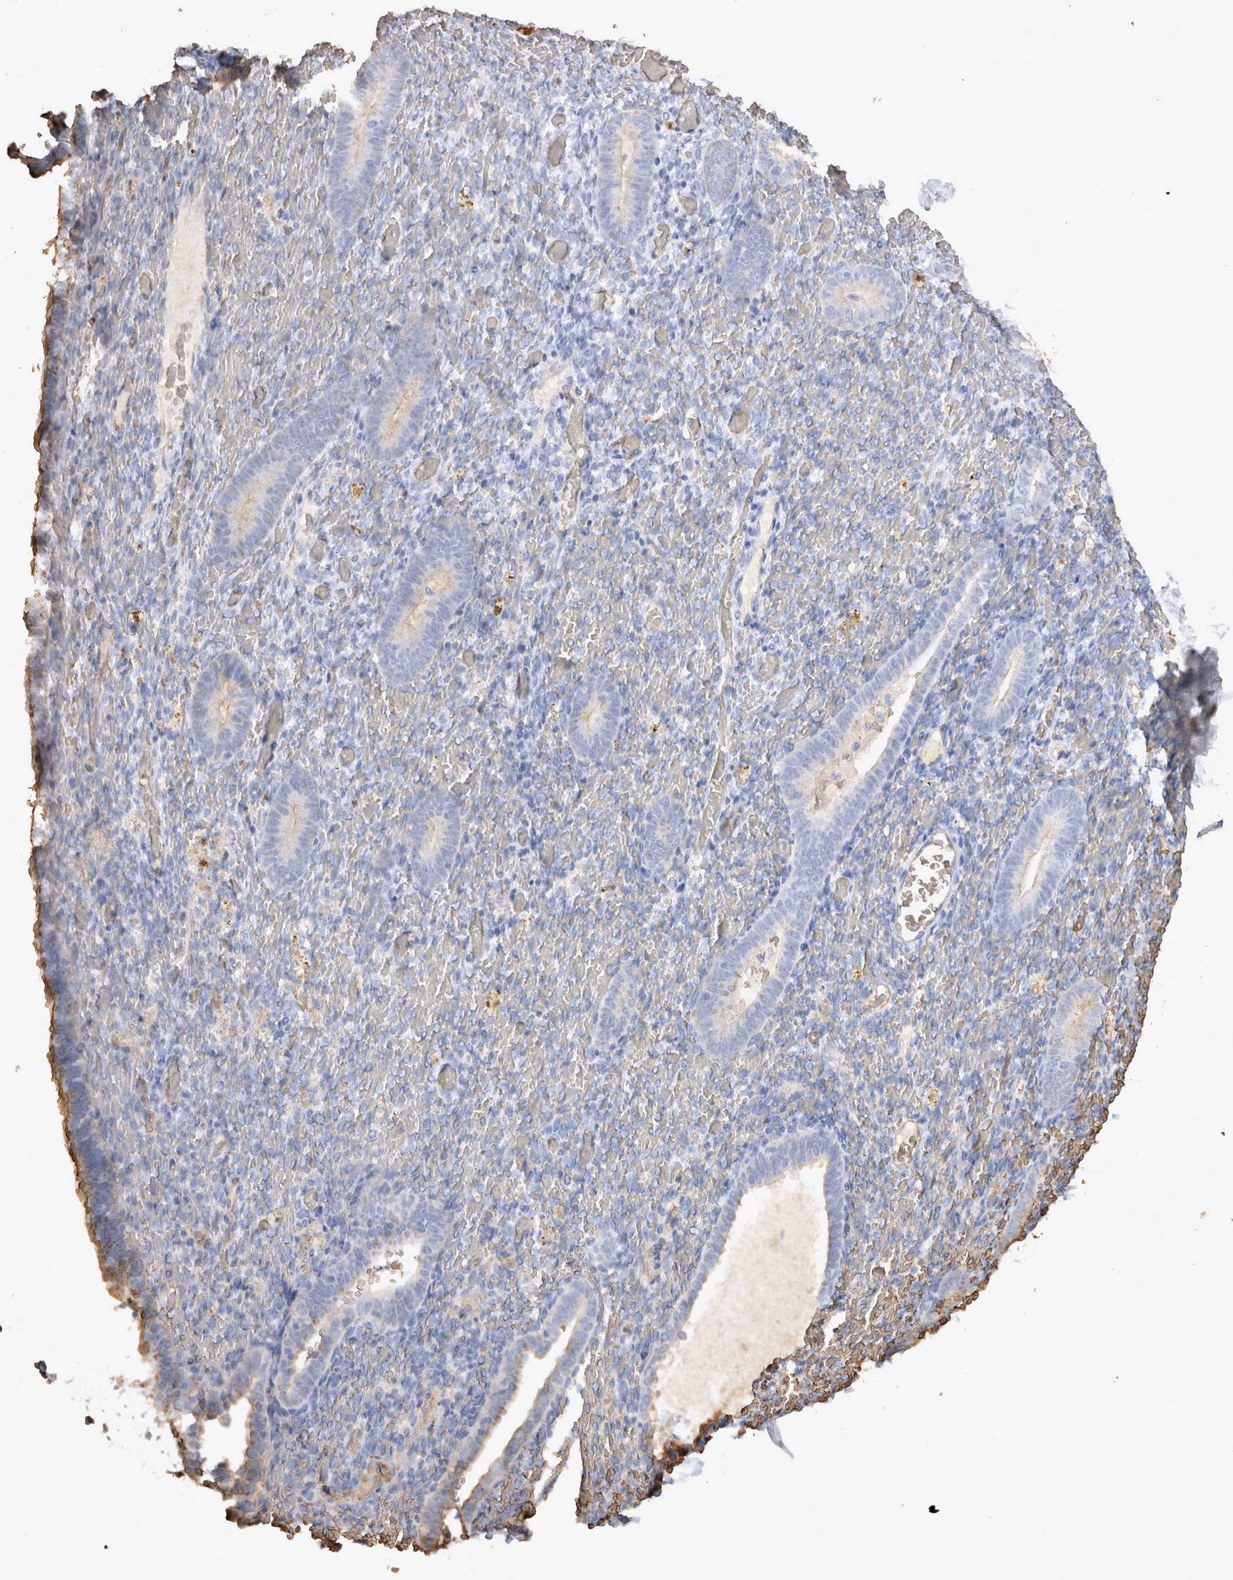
{"staining": {"intensity": "negative", "quantity": "none", "location": "none"}, "tissue": "endometrium", "cell_type": "Cells in endometrial stroma", "image_type": "normal", "snomed": [{"axis": "morphology", "description": "Normal tissue, NOS"}, {"axis": "topography", "description": "Endometrium"}], "caption": "DAB immunohistochemical staining of unremarkable human endometrium demonstrates no significant positivity in cells in endometrial stroma.", "gene": "IL17RC", "patient": {"sex": "female", "age": 51}}